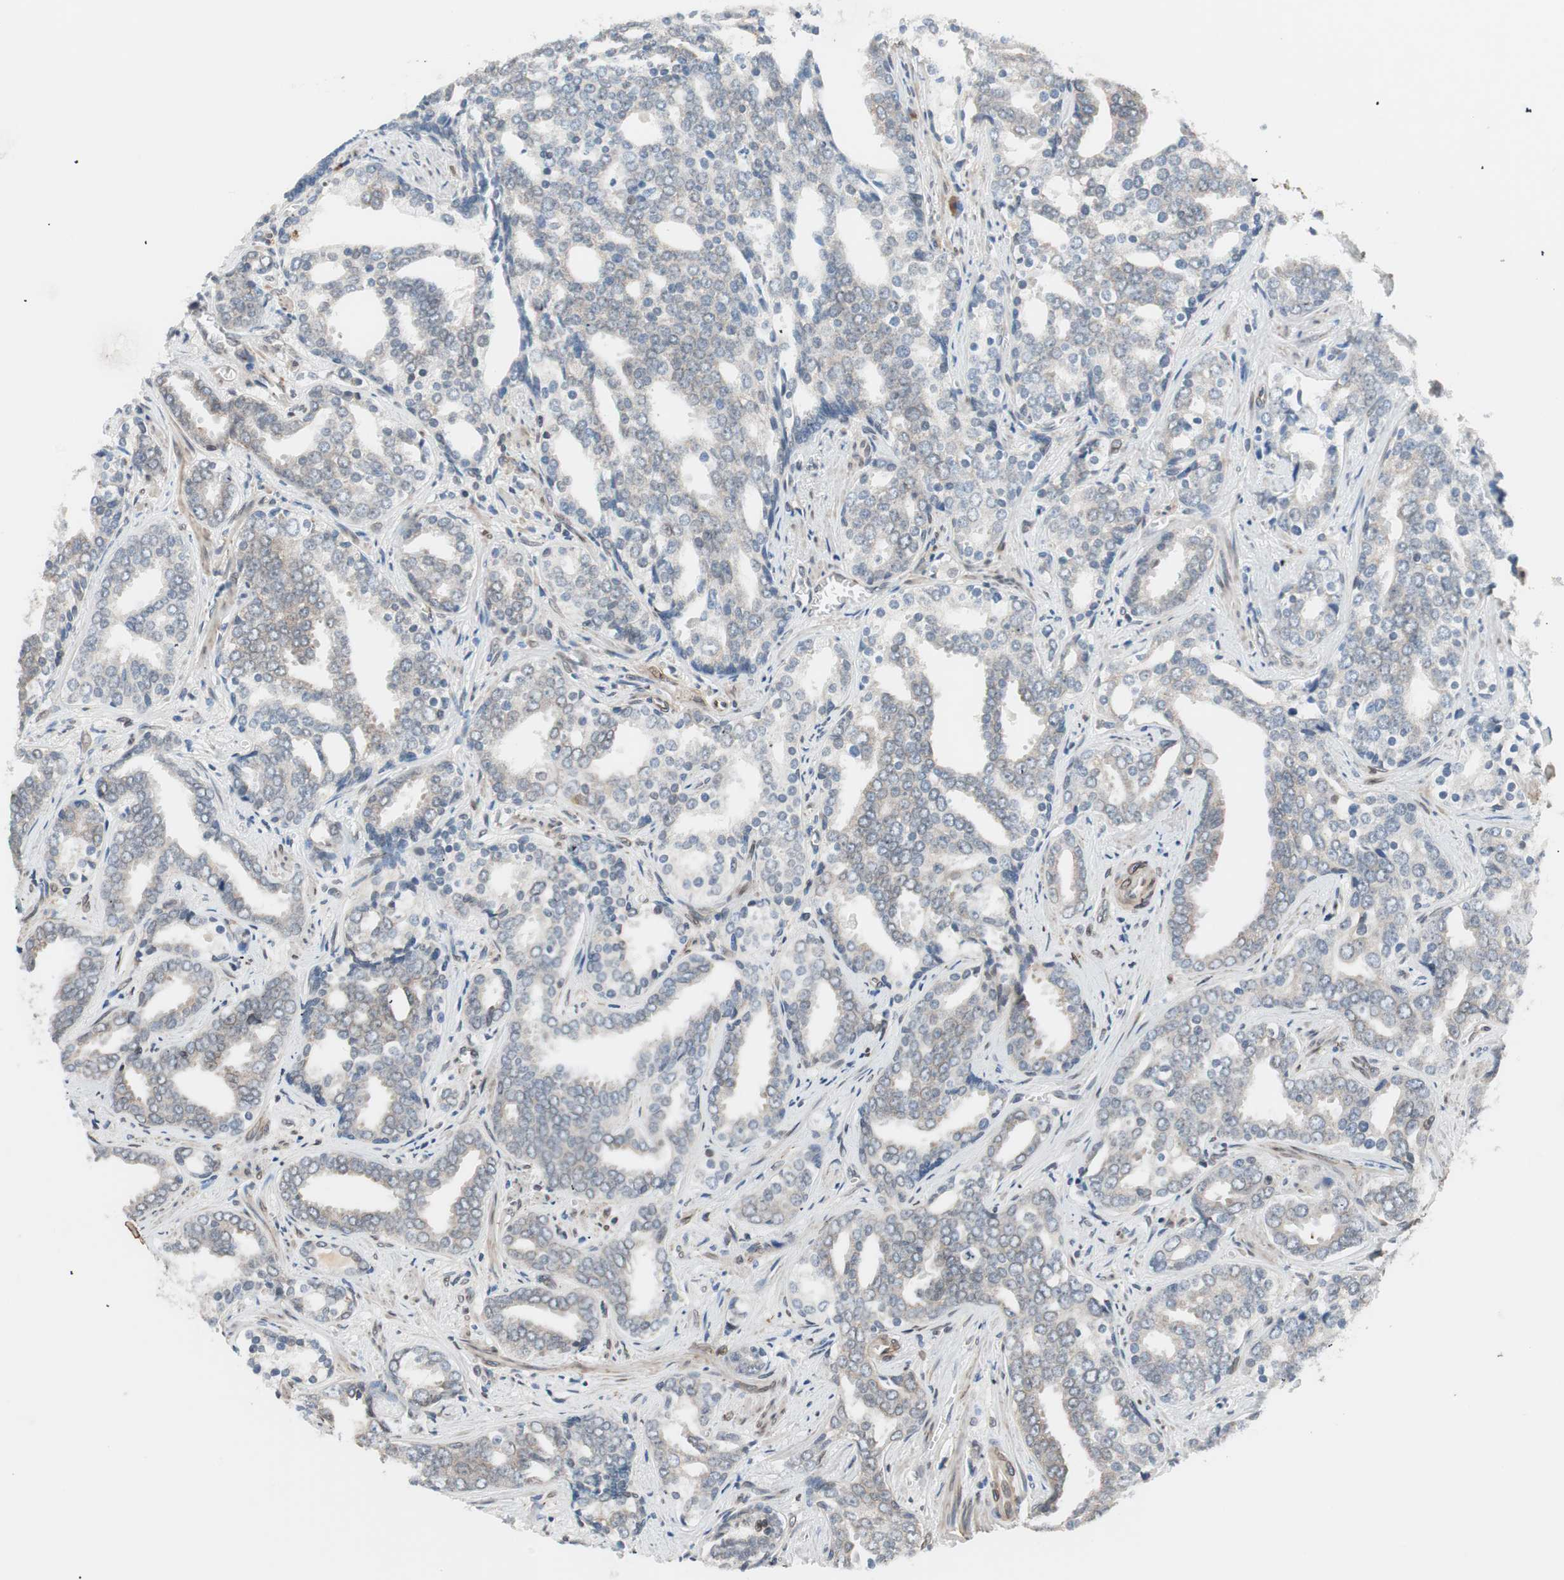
{"staining": {"intensity": "negative", "quantity": "none", "location": "none"}, "tissue": "prostate cancer", "cell_type": "Tumor cells", "image_type": "cancer", "snomed": [{"axis": "morphology", "description": "Adenocarcinoma, High grade"}, {"axis": "topography", "description": "Prostate"}], "caption": "A photomicrograph of adenocarcinoma (high-grade) (prostate) stained for a protein exhibits no brown staining in tumor cells.", "gene": "ARNT2", "patient": {"sex": "male", "age": 67}}